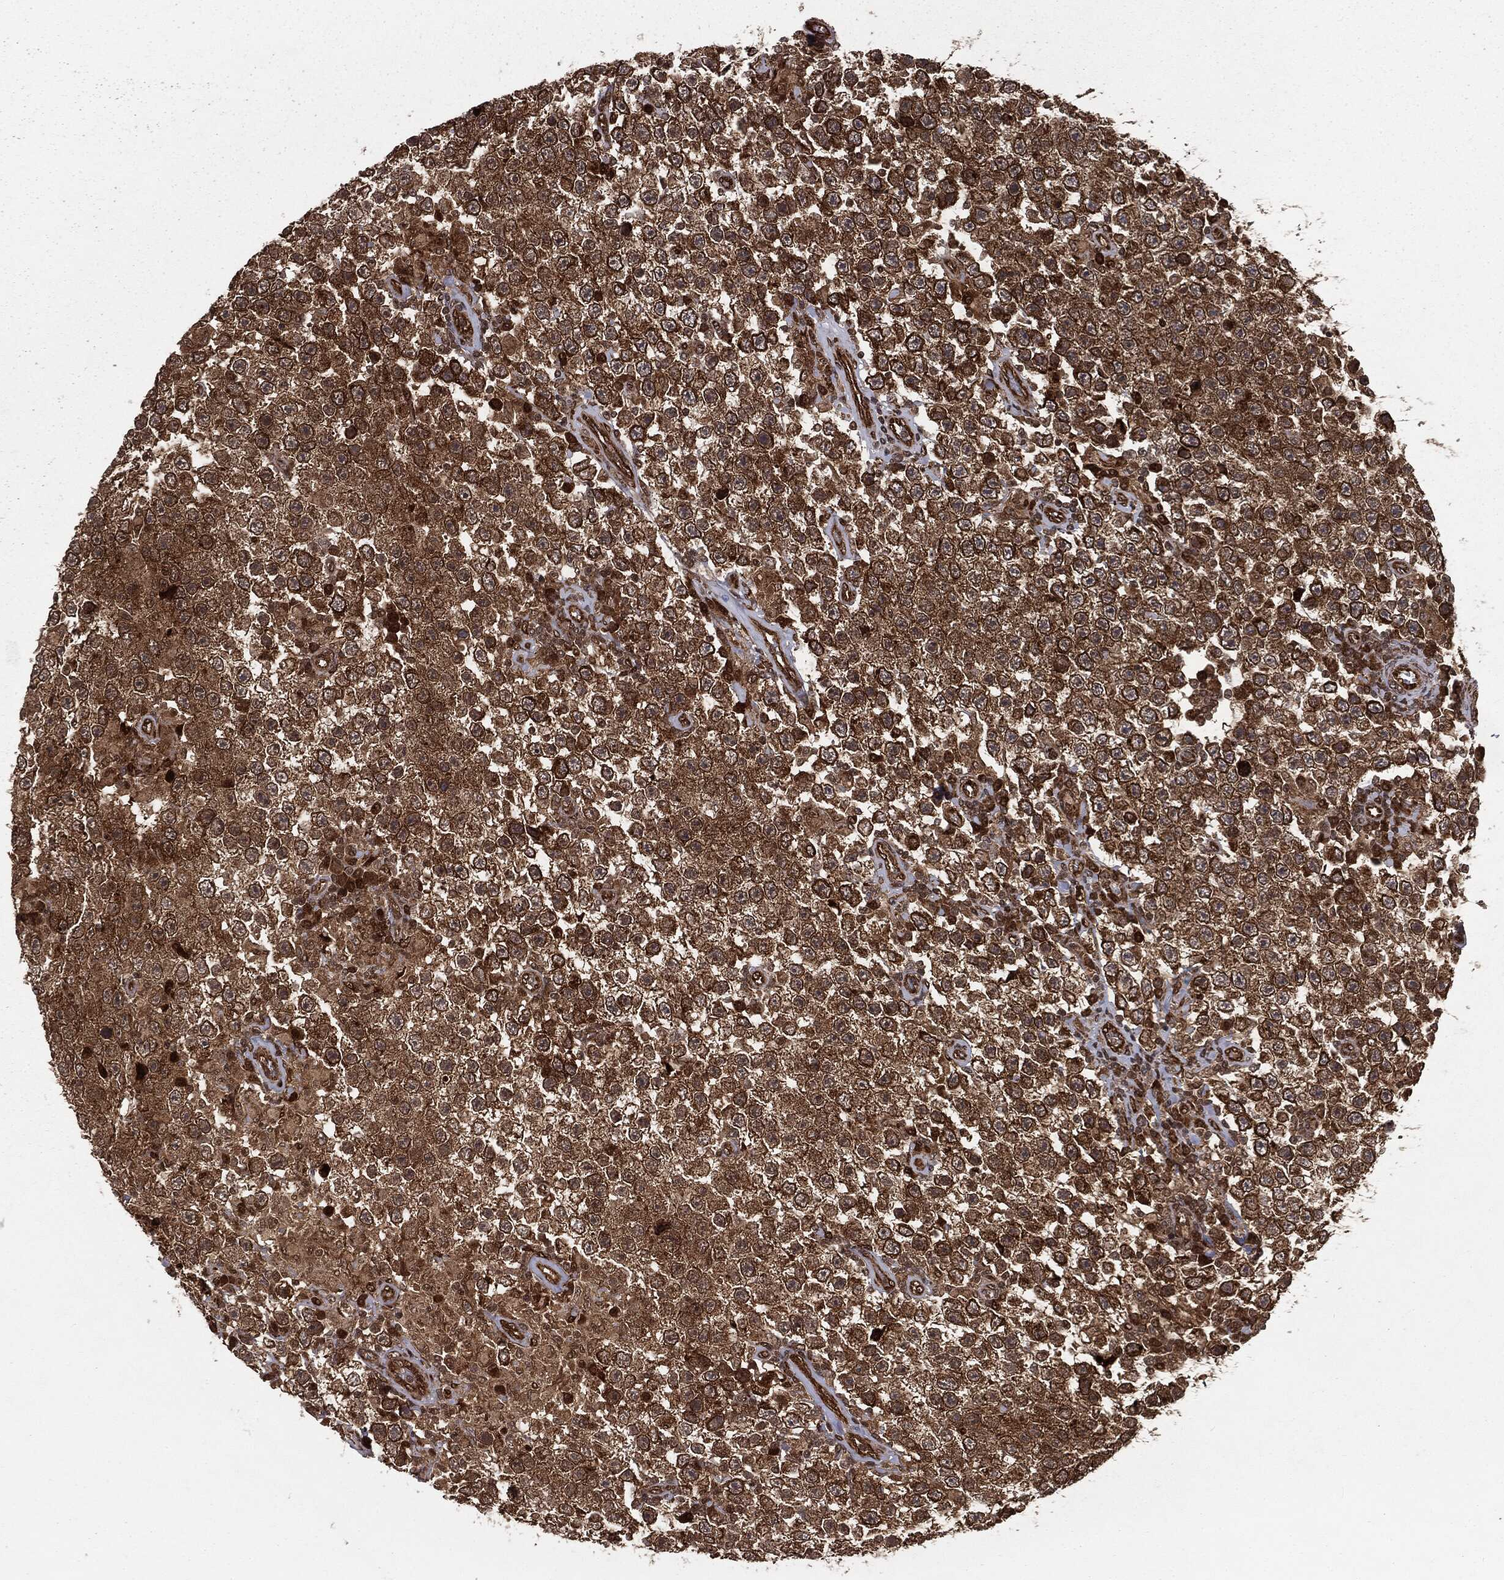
{"staining": {"intensity": "strong", "quantity": "25%-75%", "location": "cytoplasmic/membranous,nuclear"}, "tissue": "testis cancer", "cell_type": "Tumor cells", "image_type": "cancer", "snomed": [{"axis": "morphology", "description": "Normal tissue, NOS"}, {"axis": "morphology", "description": "Urothelial carcinoma, High grade"}, {"axis": "morphology", "description": "Seminoma, NOS"}, {"axis": "morphology", "description": "Carcinoma, Embryonal, NOS"}, {"axis": "topography", "description": "Urinary bladder"}, {"axis": "topography", "description": "Testis"}], "caption": "Immunohistochemical staining of human testis cancer (seminoma) displays high levels of strong cytoplasmic/membranous and nuclear staining in about 25%-75% of tumor cells. Nuclei are stained in blue.", "gene": "RANBP9", "patient": {"sex": "male", "age": 41}}